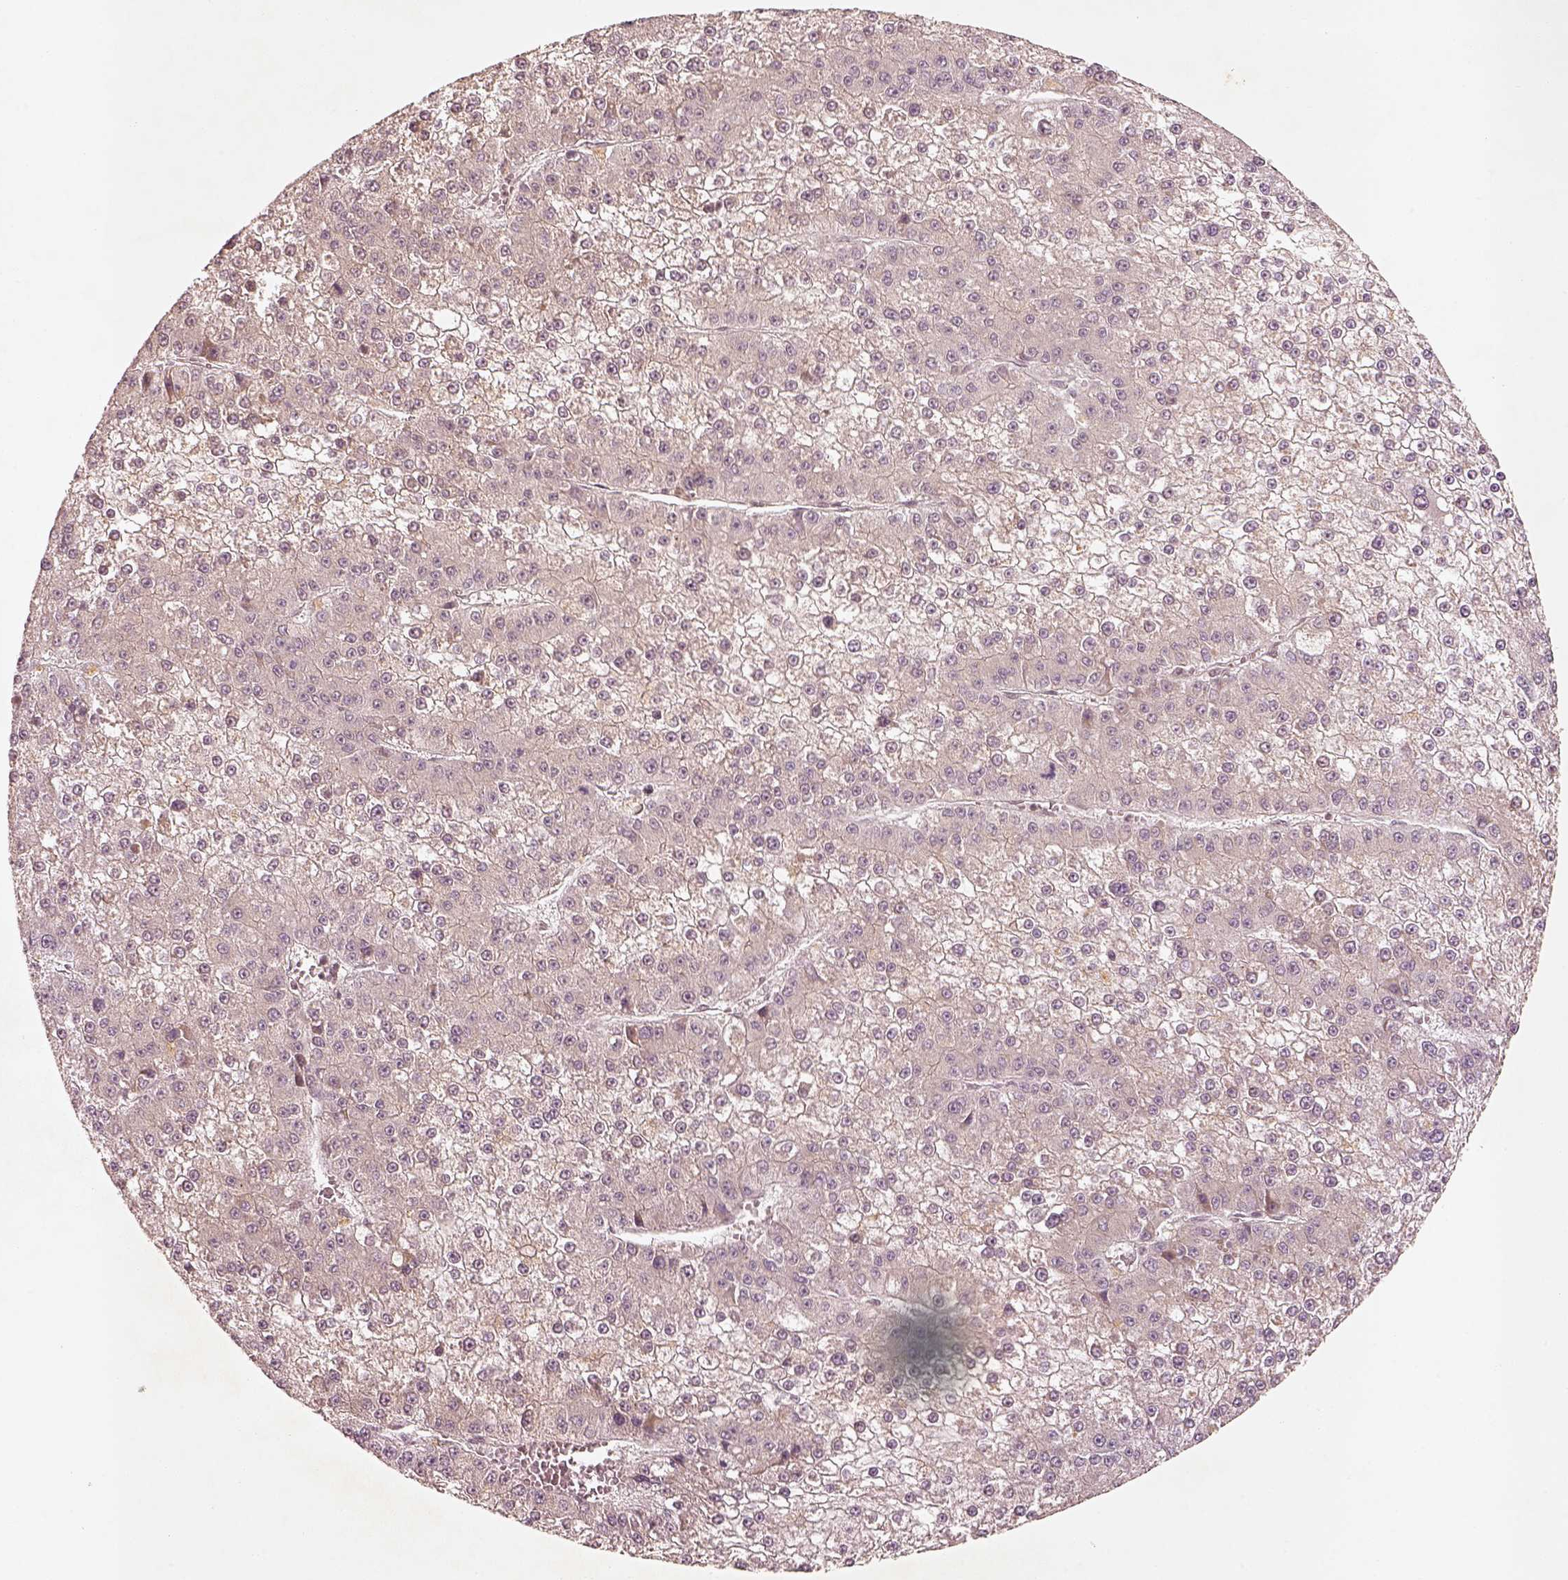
{"staining": {"intensity": "negative", "quantity": "none", "location": "none"}, "tissue": "liver cancer", "cell_type": "Tumor cells", "image_type": "cancer", "snomed": [{"axis": "morphology", "description": "Carcinoma, Hepatocellular, NOS"}, {"axis": "topography", "description": "Liver"}], "caption": "Human hepatocellular carcinoma (liver) stained for a protein using IHC shows no staining in tumor cells.", "gene": "GMEB2", "patient": {"sex": "female", "age": 73}}